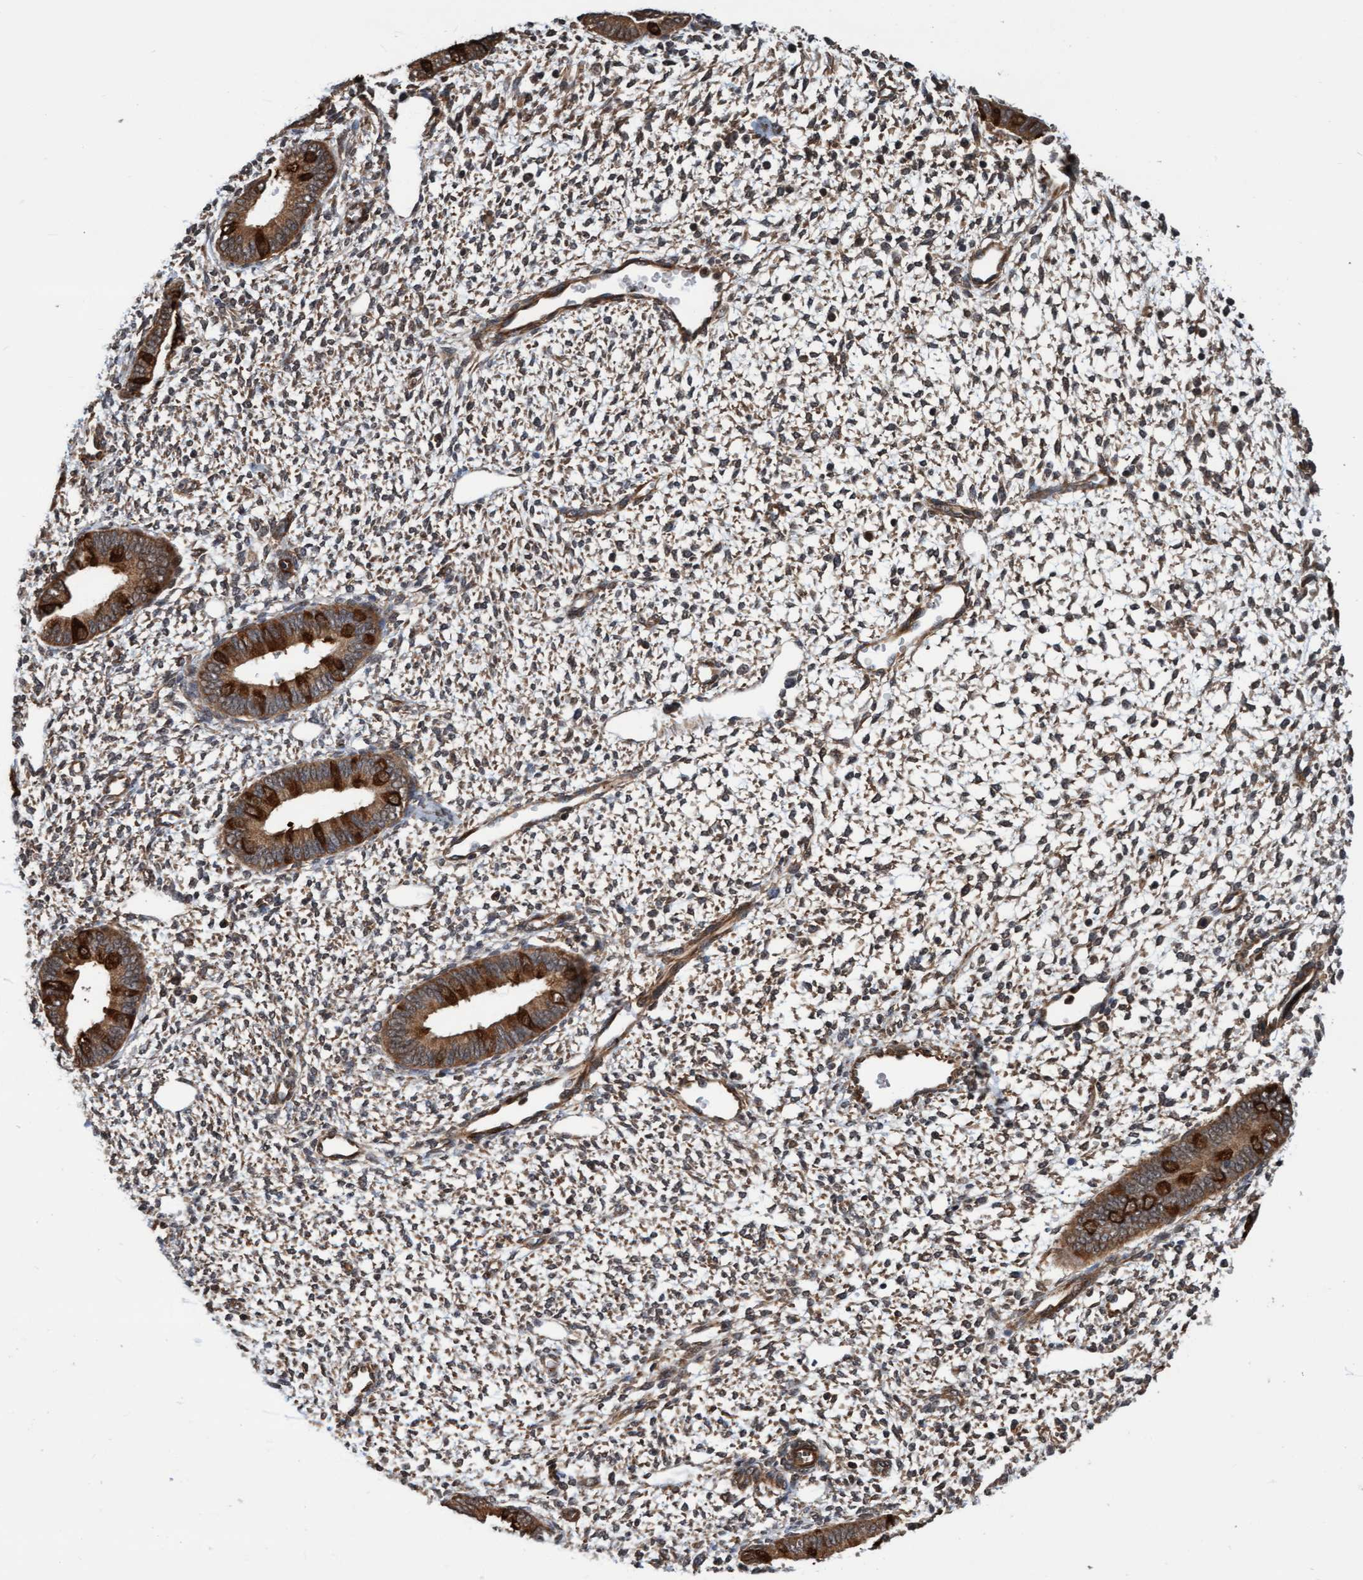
{"staining": {"intensity": "moderate", "quantity": "25%-75%", "location": "cytoplasmic/membranous"}, "tissue": "endometrium", "cell_type": "Cells in endometrial stroma", "image_type": "normal", "snomed": [{"axis": "morphology", "description": "Normal tissue, NOS"}, {"axis": "topography", "description": "Endometrium"}], "caption": "Immunohistochemical staining of unremarkable endometrium reveals 25%-75% levels of moderate cytoplasmic/membranous protein expression in about 25%-75% of cells in endometrial stroma.", "gene": "STXBP4", "patient": {"sex": "female", "age": 46}}